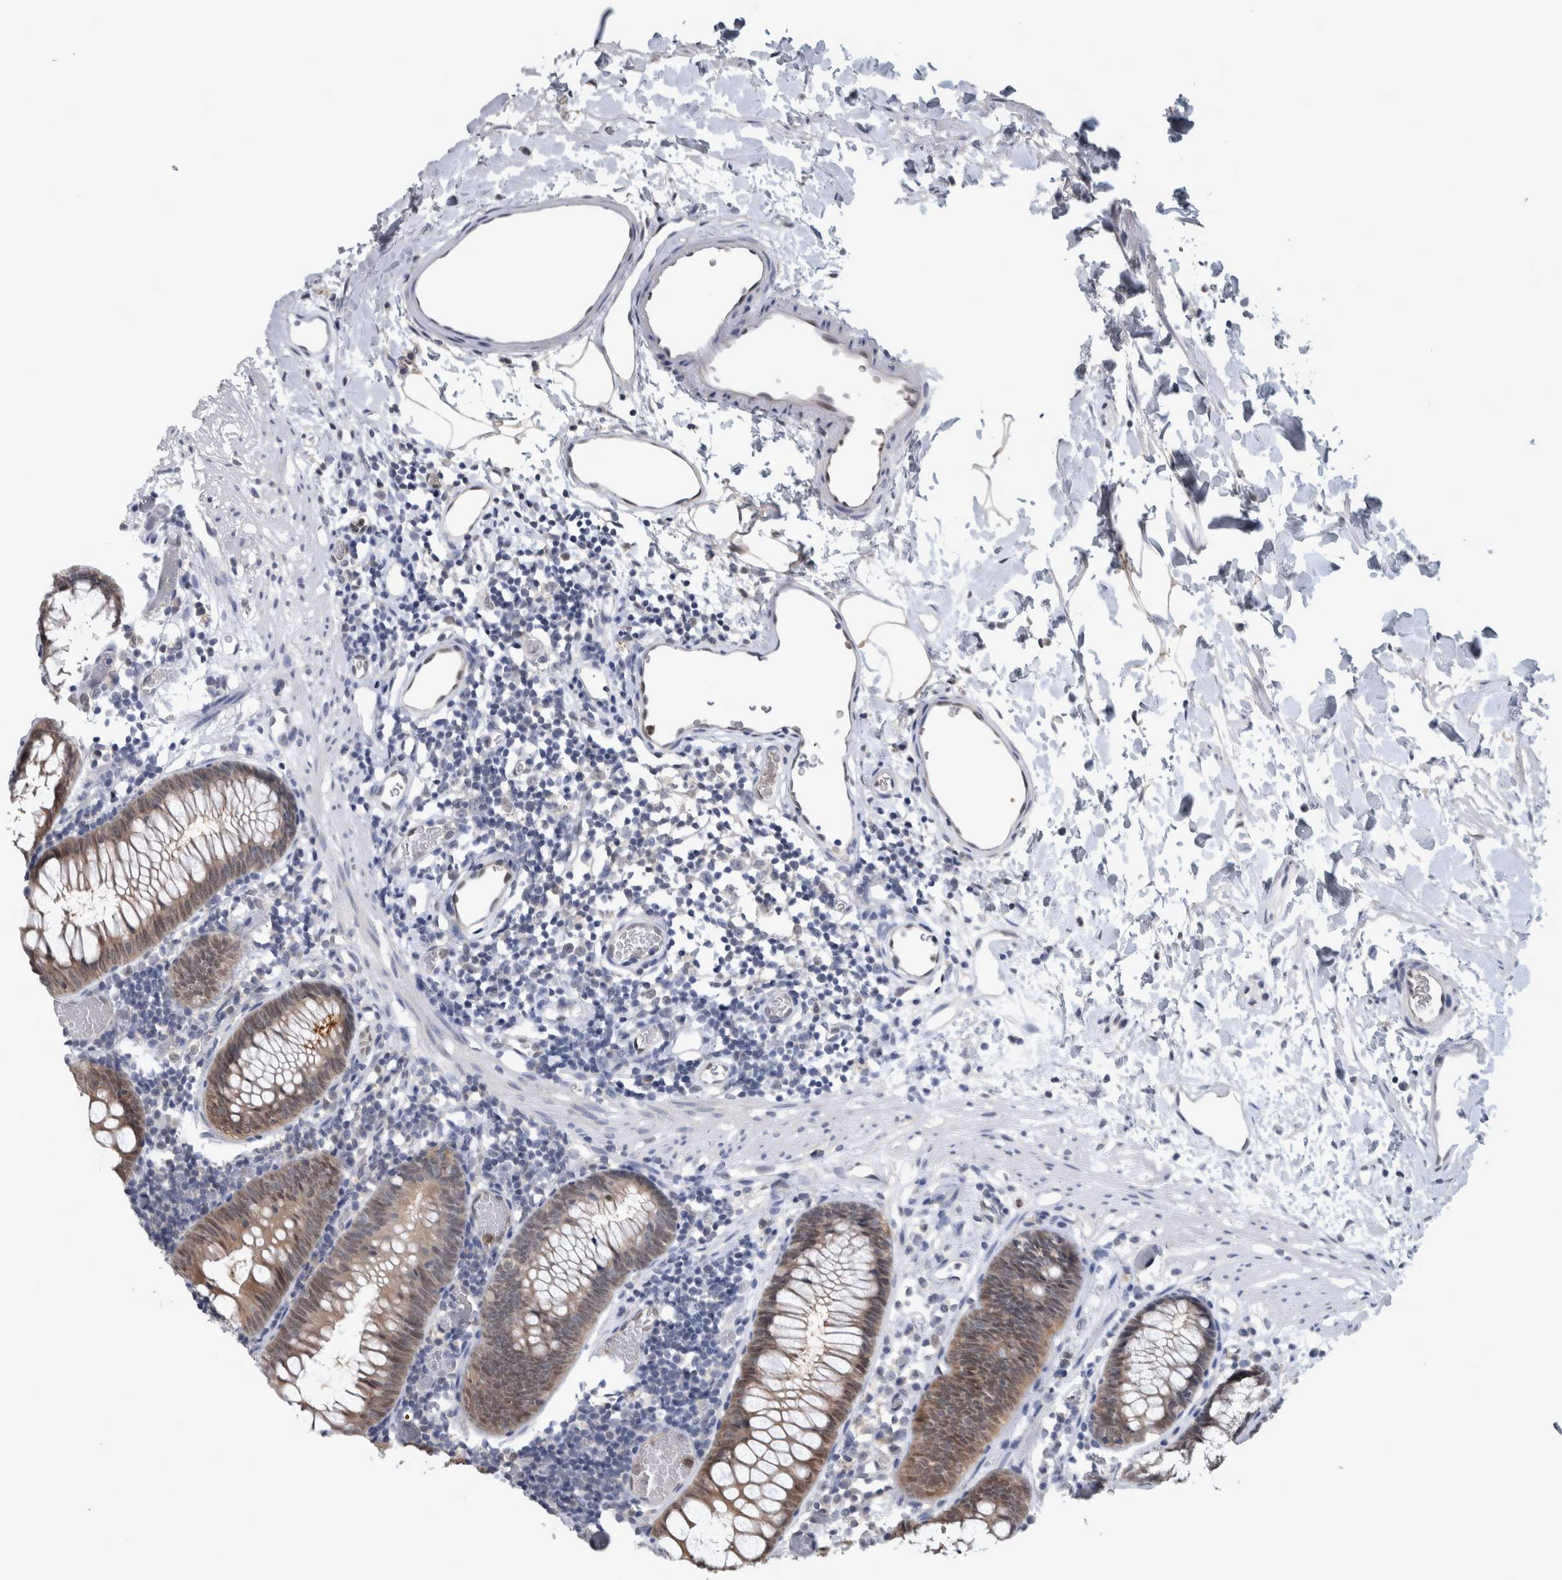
{"staining": {"intensity": "moderate", "quantity": ">75%", "location": "nuclear"}, "tissue": "colon", "cell_type": "Endothelial cells", "image_type": "normal", "snomed": [{"axis": "morphology", "description": "Normal tissue, NOS"}, {"axis": "topography", "description": "Colon"}], "caption": "Immunohistochemistry (IHC) of normal human colon demonstrates medium levels of moderate nuclear staining in approximately >75% of endothelial cells. (DAB (3,3'-diaminobenzidine) IHC, brown staining for protein, blue staining for nuclei).", "gene": "NAPRT", "patient": {"sex": "male", "age": 14}}